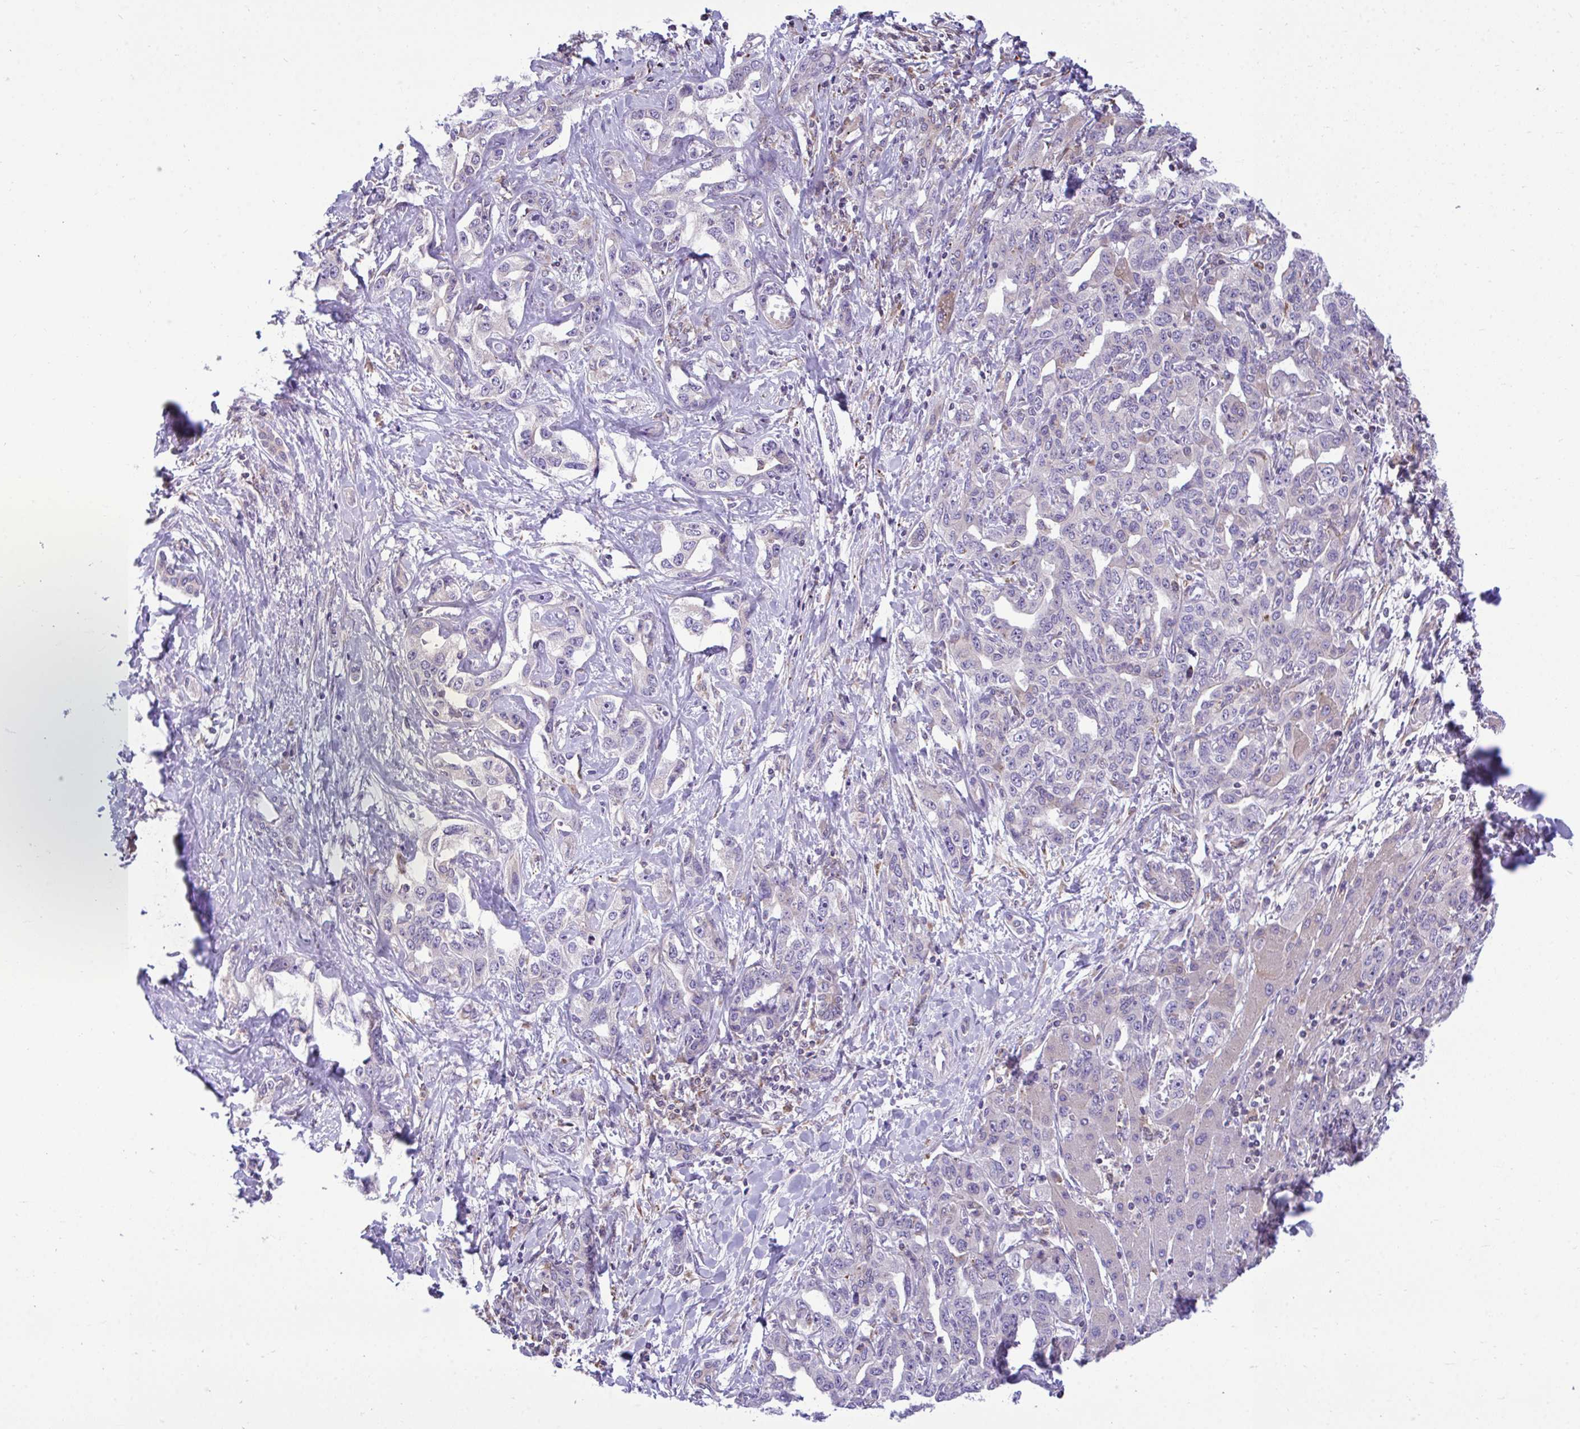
{"staining": {"intensity": "negative", "quantity": "none", "location": "none"}, "tissue": "liver cancer", "cell_type": "Tumor cells", "image_type": "cancer", "snomed": [{"axis": "morphology", "description": "Cholangiocarcinoma"}, {"axis": "topography", "description": "Liver"}], "caption": "Immunohistochemistry micrograph of neoplastic tissue: cholangiocarcinoma (liver) stained with DAB (3,3'-diaminobenzidine) shows no significant protein positivity in tumor cells.", "gene": "PIGK", "patient": {"sex": "male", "age": 59}}